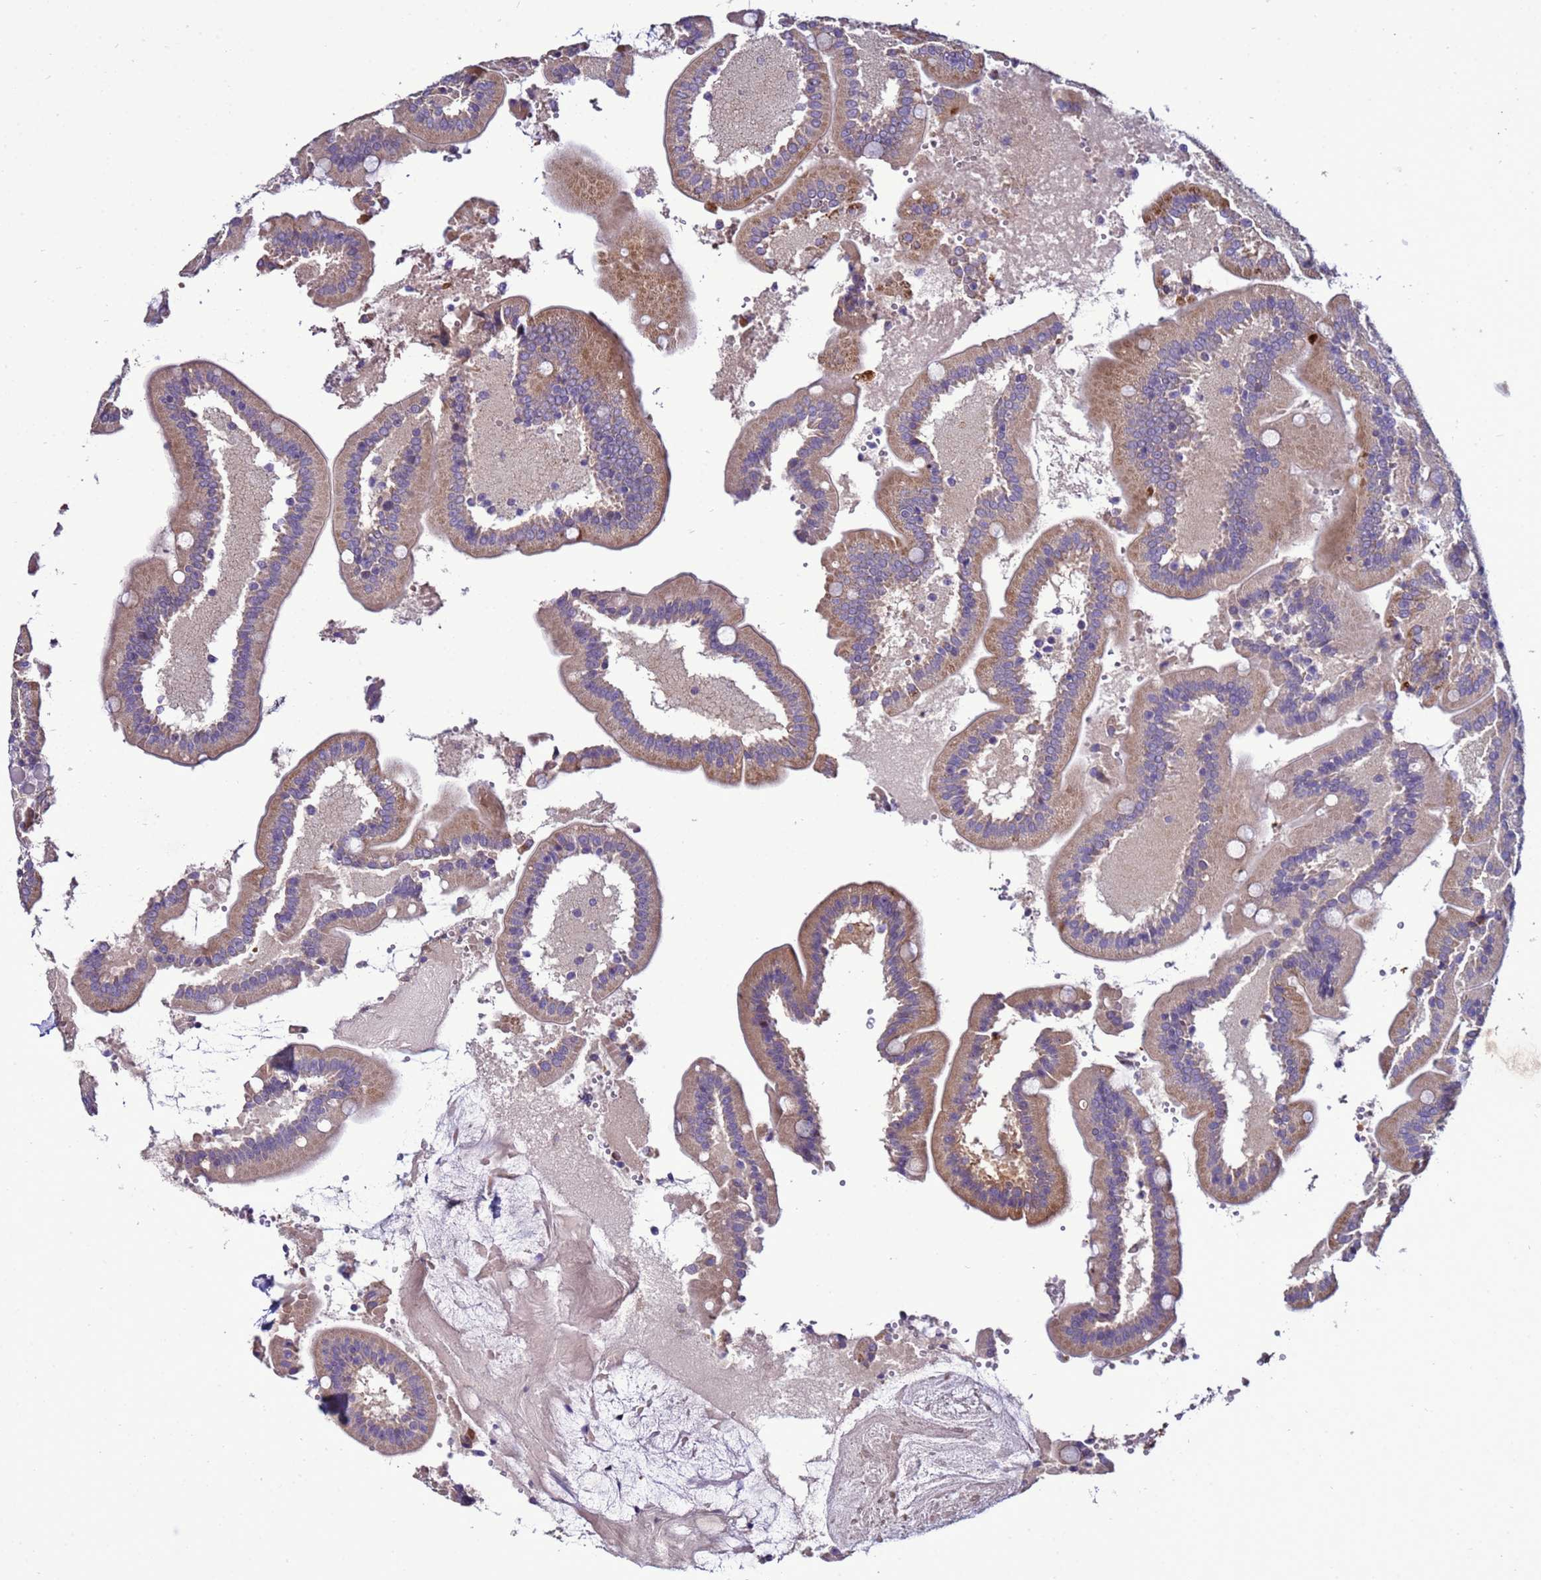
{"staining": {"intensity": "moderate", "quantity": ">75%", "location": "cytoplasmic/membranous"}, "tissue": "duodenum", "cell_type": "Glandular cells", "image_type": "normal", "snomed": [{"axis": "morphology", "description": "Normal tissue, NOS"}, {"axis": "topography", "description": "Duodenum"}], "caption": "This photomicrograph shows immunohistochemistry staining of benign human duodenum, with medium moderate cytoplasmic/membranous positivity in approximately >75% of glandular cells.", "gene": "NOL8", "patient": {"sex": "female", "age": 62}}